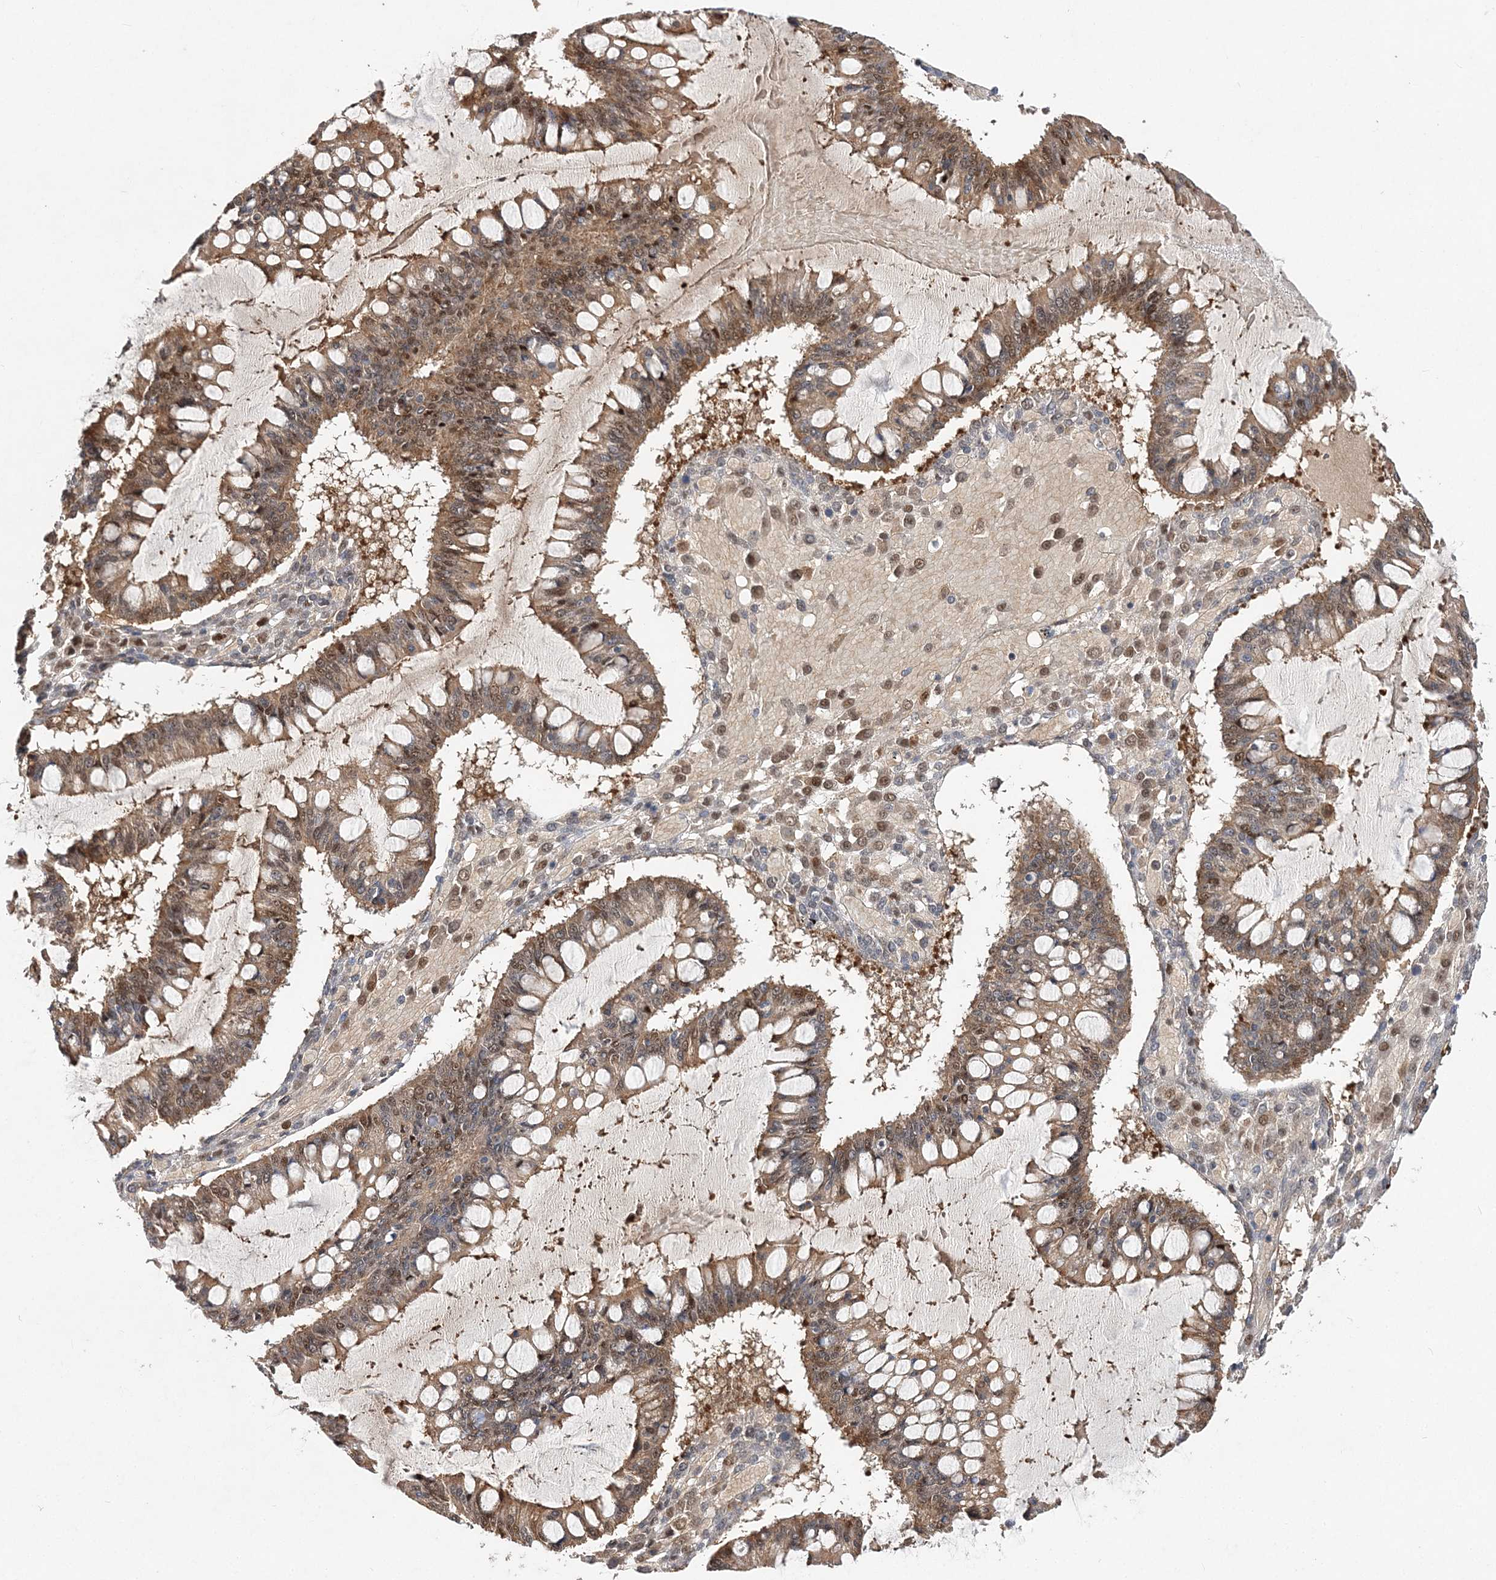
{"staining": {"intensity": "moderate", "quantity": ">75%", "location": "cytoplasmic/membranous,nuclear"}, "tissue": "ovarian cancer", "cell_type": "Tumor cells", "image_type": "cancer", "snomed": [{"axis": "morphology", "description": "Cystadenocarcinoma, mucinous, NOS"}, {"axis": "topography", "description": "Ovary"}], "caption": "The image demonstrates a brown stain indicating the presence of a protein in the cytoplasmic/membranous and nuclear of tumor cells in ovarian cancer.", "gene": "NIF3L1", "patient": {"sex": "female", "age": 73}}